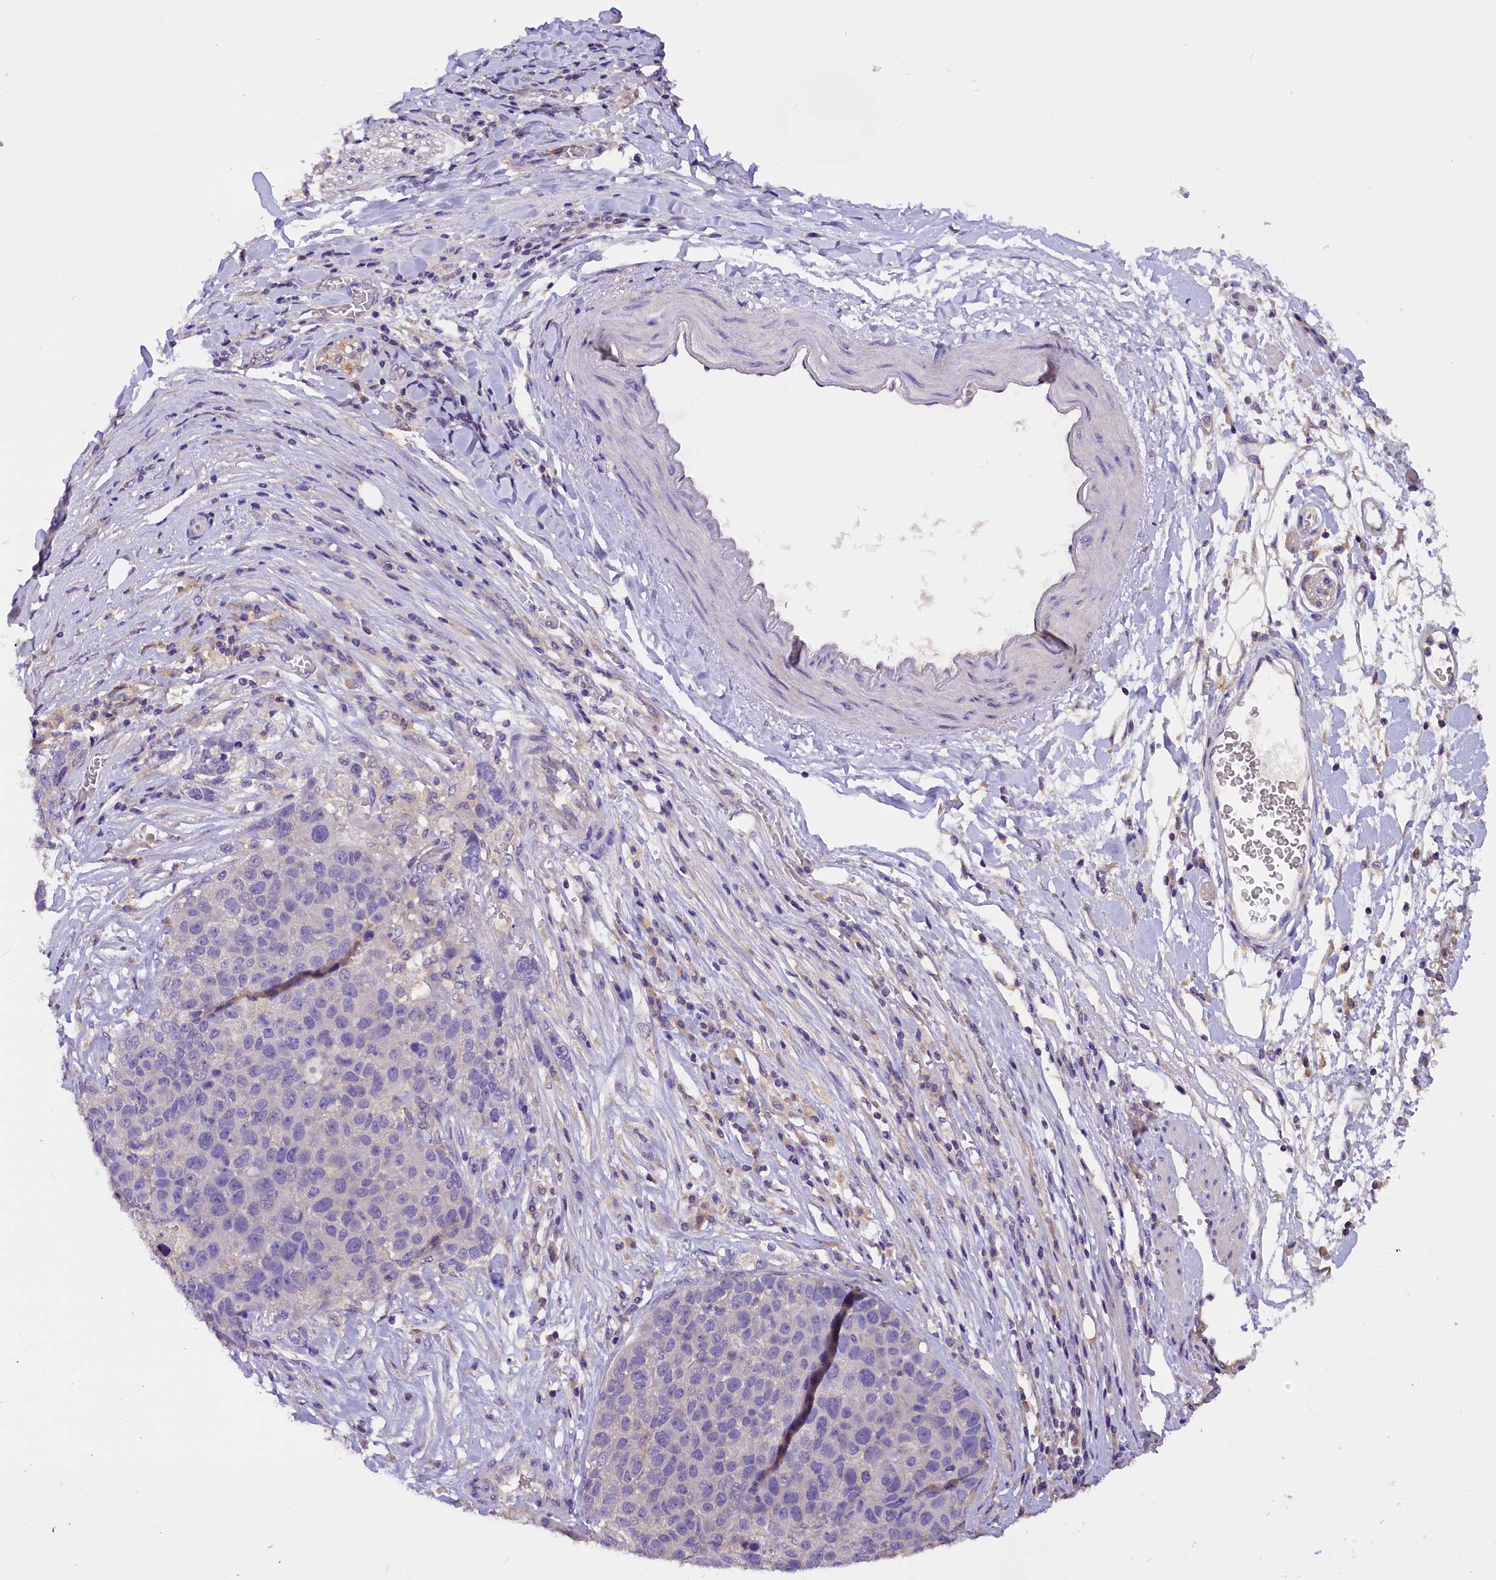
{"staining": {"intensity": "negative", "quantity": "none", "location": "none"}, "tissue": "pancreatic cancer", "cell_type": "Tumor cells", "image_type": "cancer", "snomed": [{"axis": "morphology", "description": "Adenocarcinoma, NOS"}, {"axis": "topography", "description": "Pancreas"}], "caption": "This is an immunohistochemistry (IHC) micrograph of human pancreatic adenocarcinoma. There is no staining in tumor cells.", "gene": "AP3B2", "patient": {"sex": "female", "age": 61}}